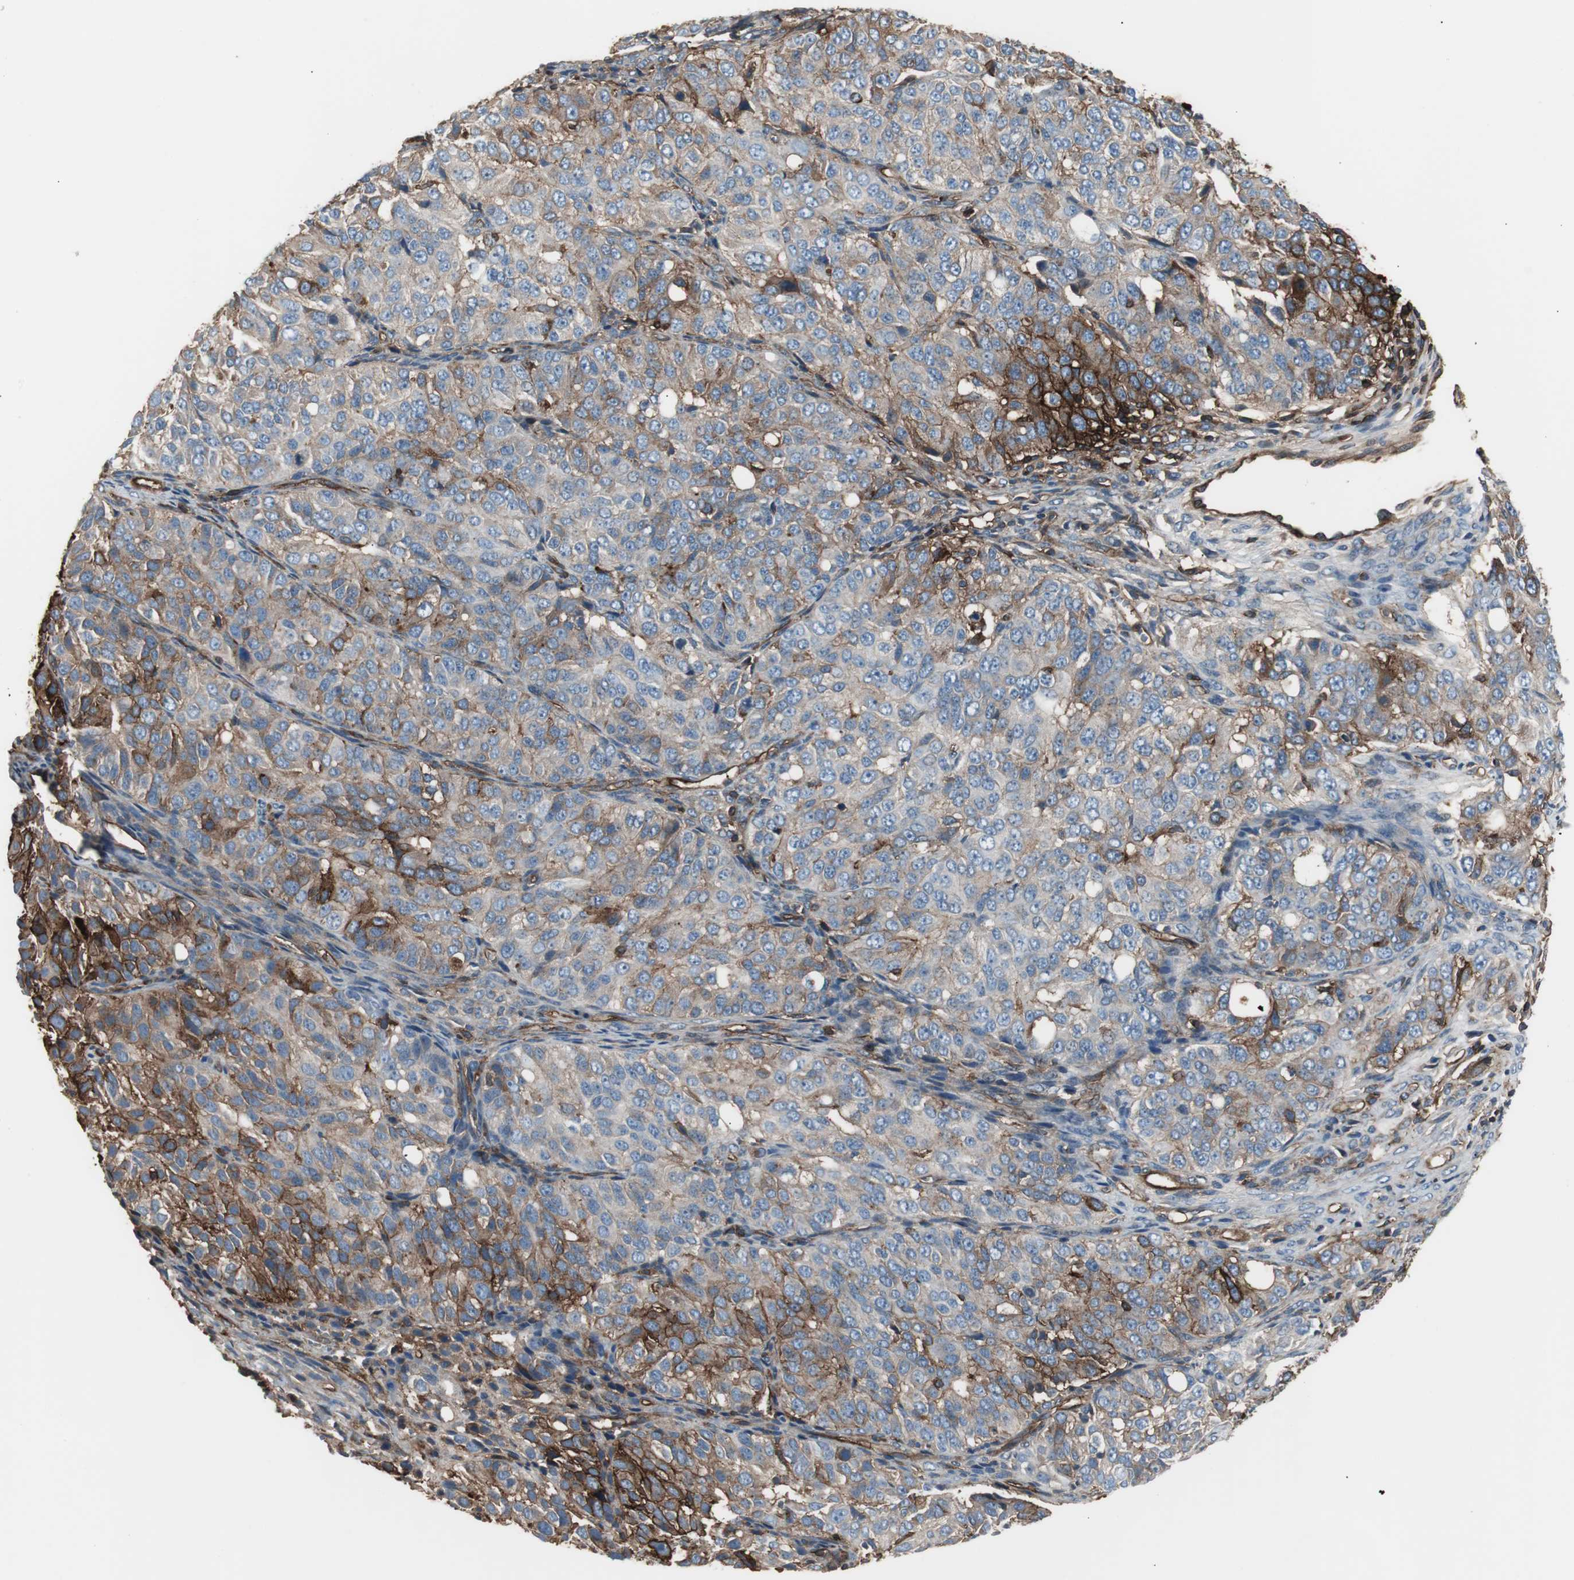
{"staining": {"intensity": "strong", "quantity": "25%-75%", "location": "cytoplasmic/membranous"}, "tissue": "ovarian cancer", "cell_type": "Tumor cells", "image_type": "cancer", "snomed": [{"axis": "morphology", "description": "Carcinoma, endometroid"}, {"axis": "topography", "description": "Ovary"}], "caption": "DAB immunohistochemical staining of ovarian cancer demonstrates strong cytoplasmic/membranous protein expression in approximately 25%-75% of tumor cells.", "gene": "B2M", "patient": {"sex": "female", "age": 51}}